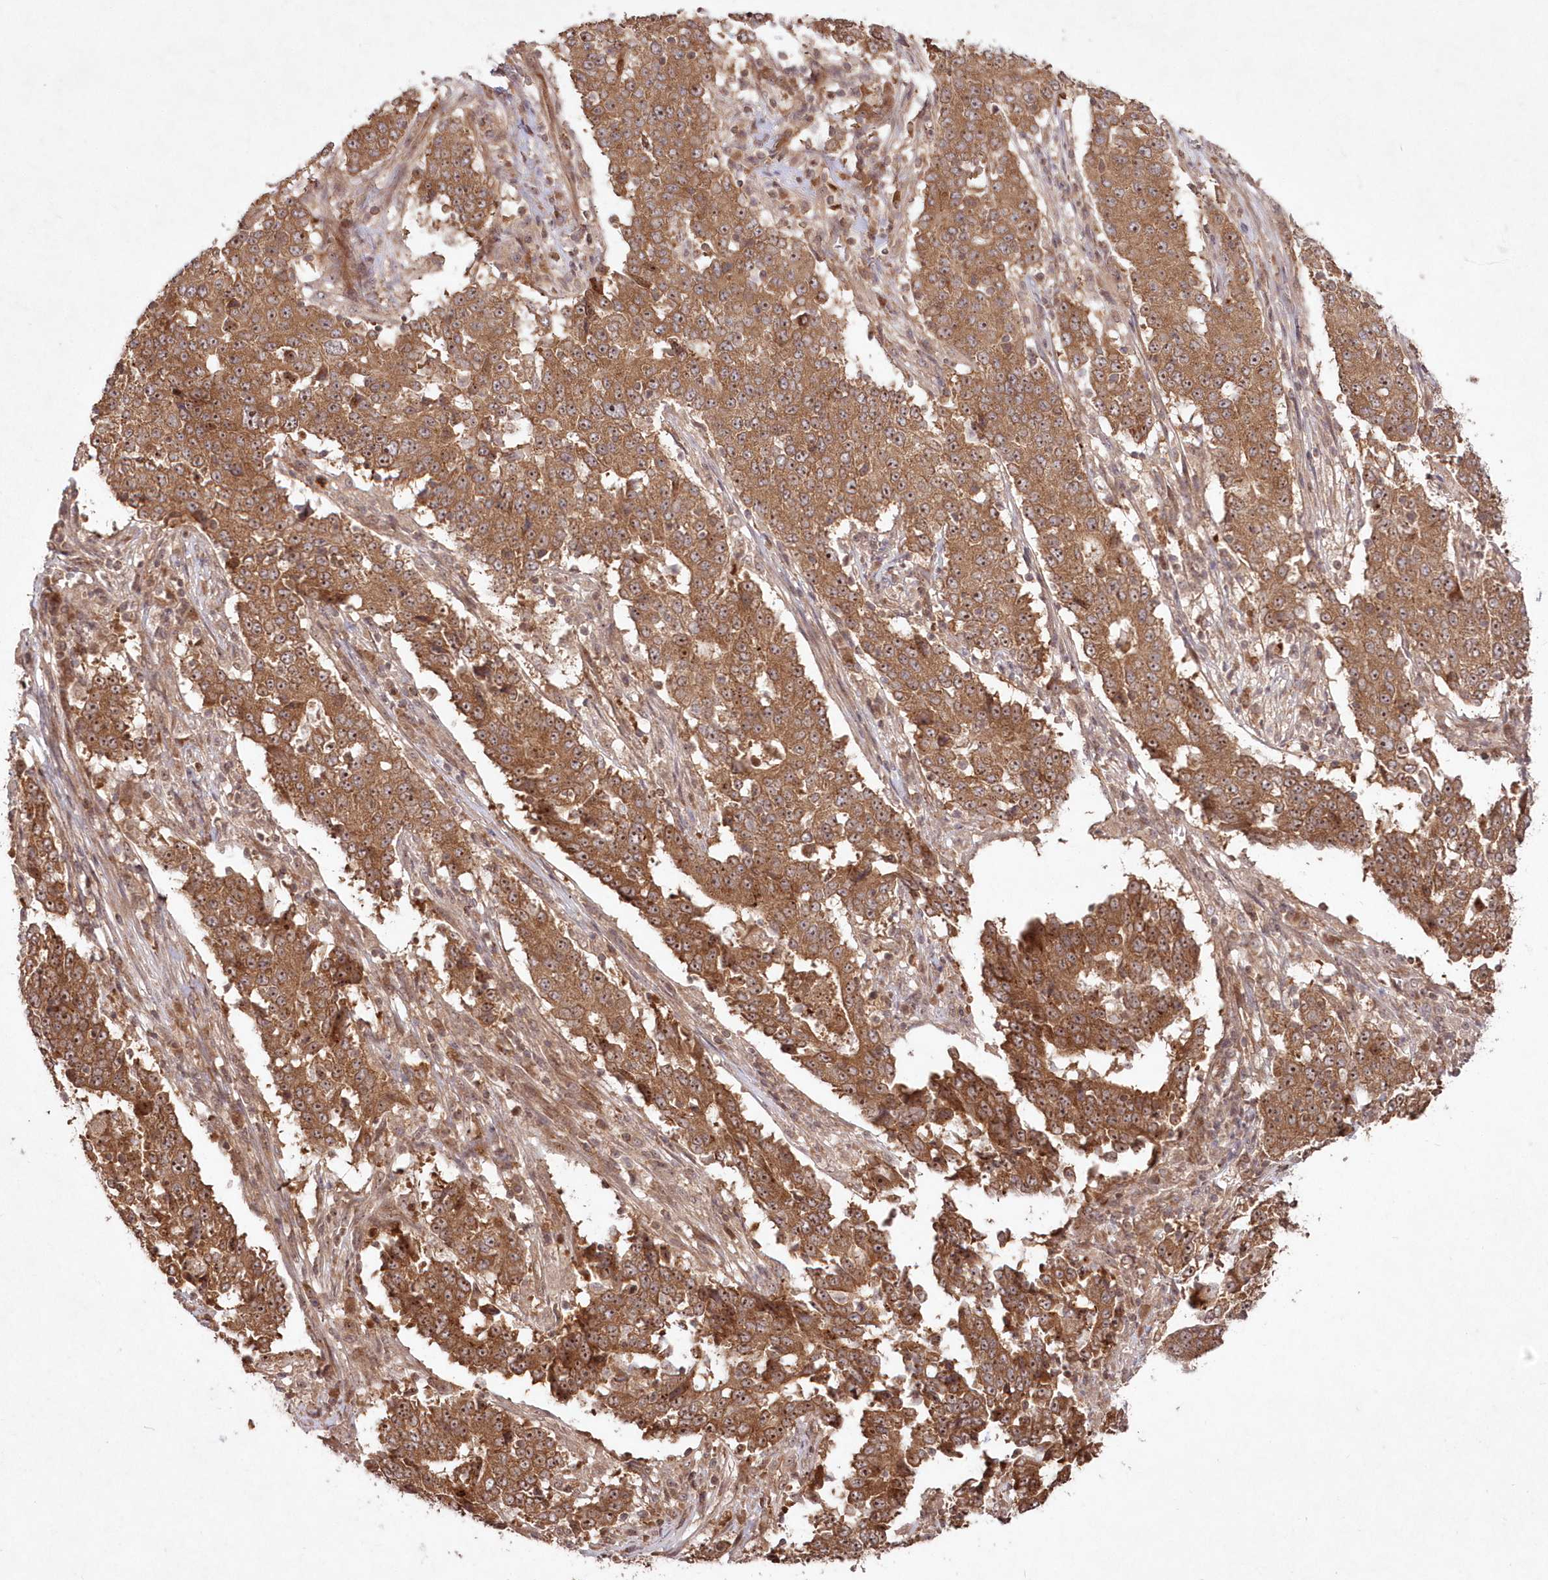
{"staining": {"intensity": "moderate", "quantity": ">75%", "location": "cytoplasmic/membranous,nuclear"}, "tissue": "stomach cancer", "cell_type": "Tumor cells", "image_type": "cancer", "snomed": [{"axis": "morphology", "description": "Adenocarcinoma, NOS"}, {"axis": "topography", "description": "Stomach"}], "caption": "Immunohistochemical staining of human stomach adenocarcinoma displays medium levels of moderate cytoplasmic/membranous and nuclear protein expression in approximately >75% of tumor cells.", "gene": "SERINC1", "patient": {"sex": "male", "age": 59}}